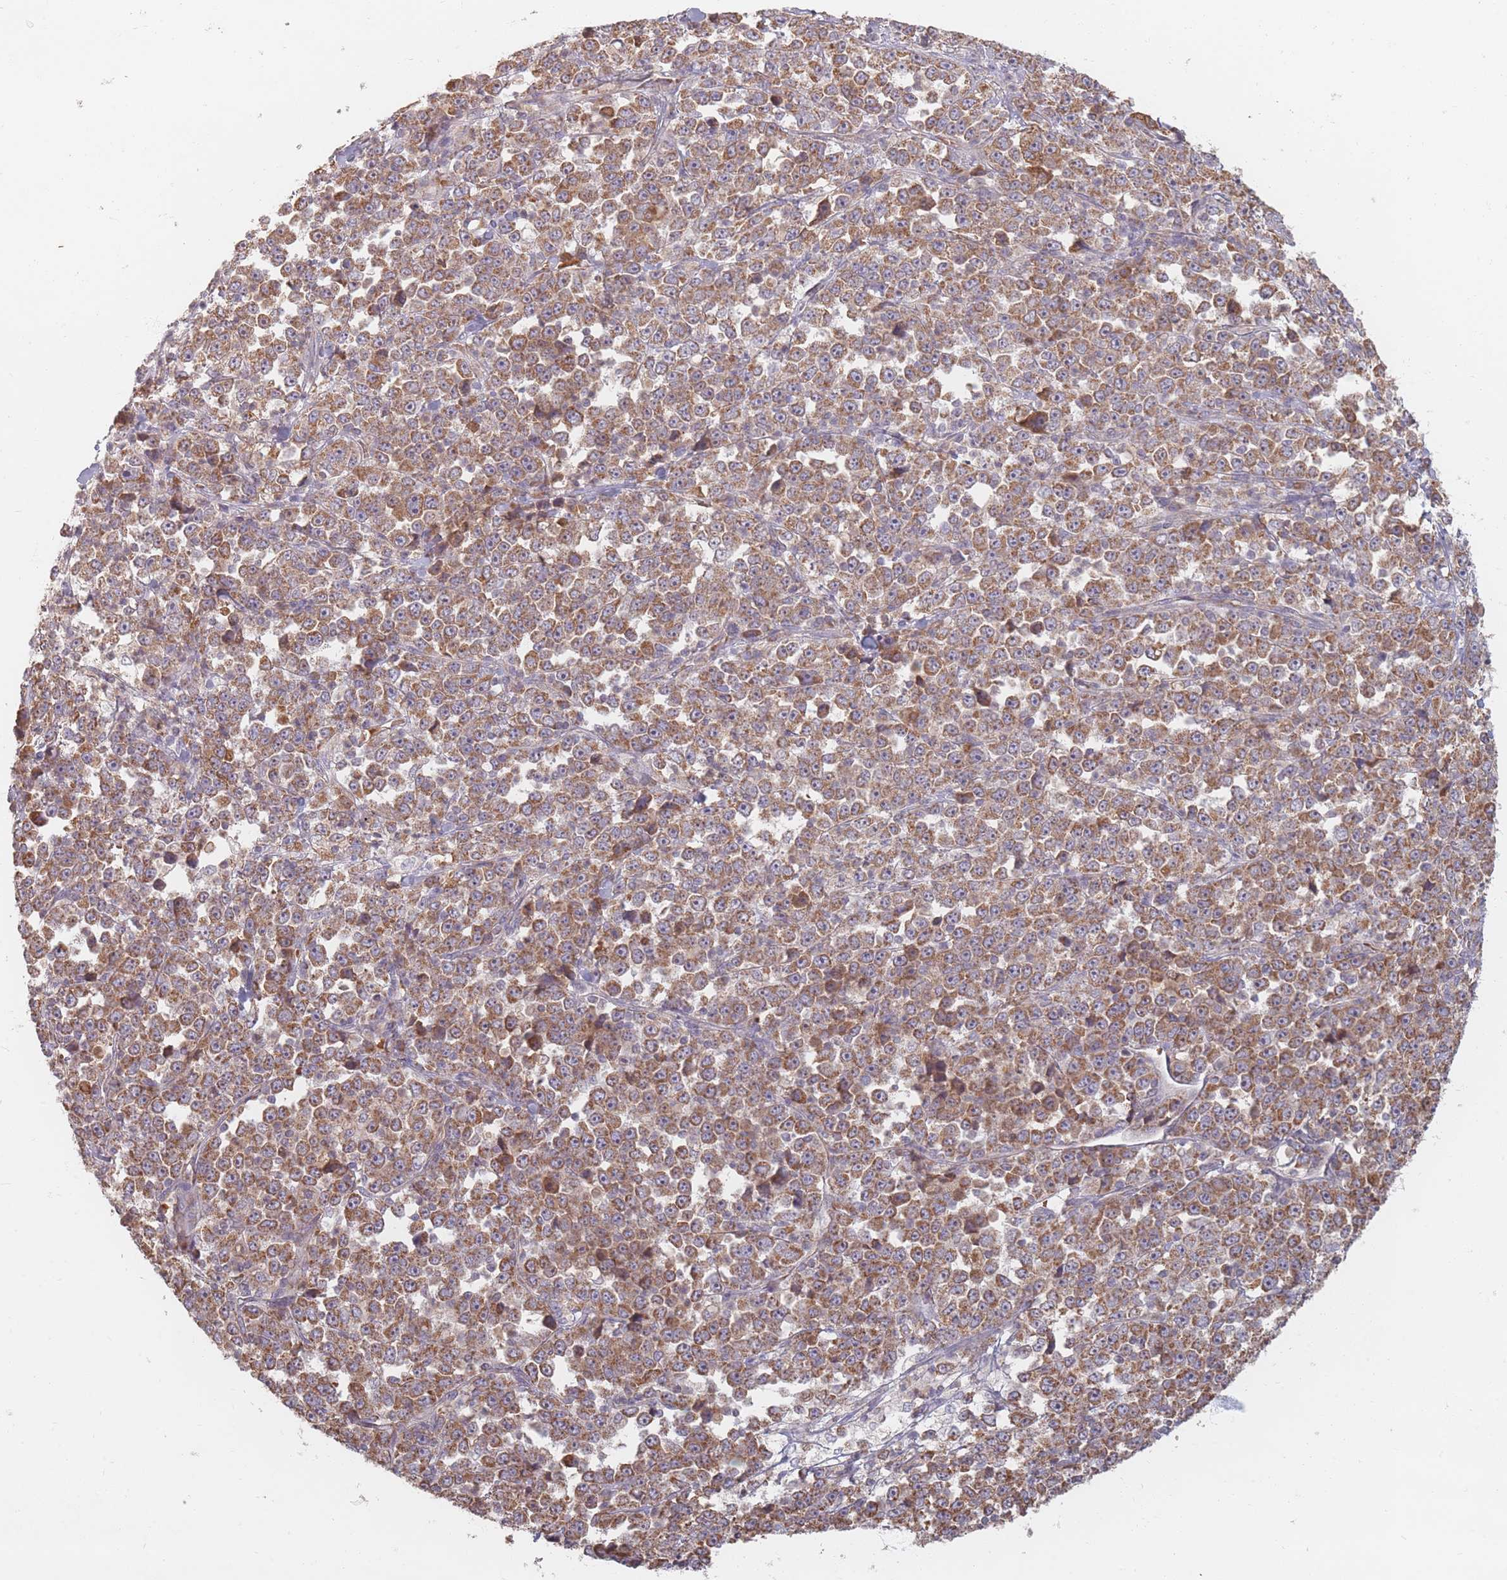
{"staining": {"intensity": "moderate", "quantity": ">75%", "location": "cytoplasmic/membranous"}, "tissue": "stomach cancer", "cell_type": "Tumor cells", "image_type": "cancer", "snomed": [{"axis": "morphology", "description": "Normal tissue, NOS"}, {"axis": "morphology", "description": "Adenocarcinoma, NOS"}, {"axis": "topography", "description": "Stomach, upper"}, {"axis": "topography", "description": "Stomach"}], "caption": "Brown immunohistochemical staining in stomach cancer exhibits moderate cytoplasmic/membranous staining in about >75% of tumor cells. Immunohistochemistry (ihc) stains the protein in brown and the nuclei are stained blue.", "gene": "OR2M4", "patient": {"sex": "male", "age": 59}}